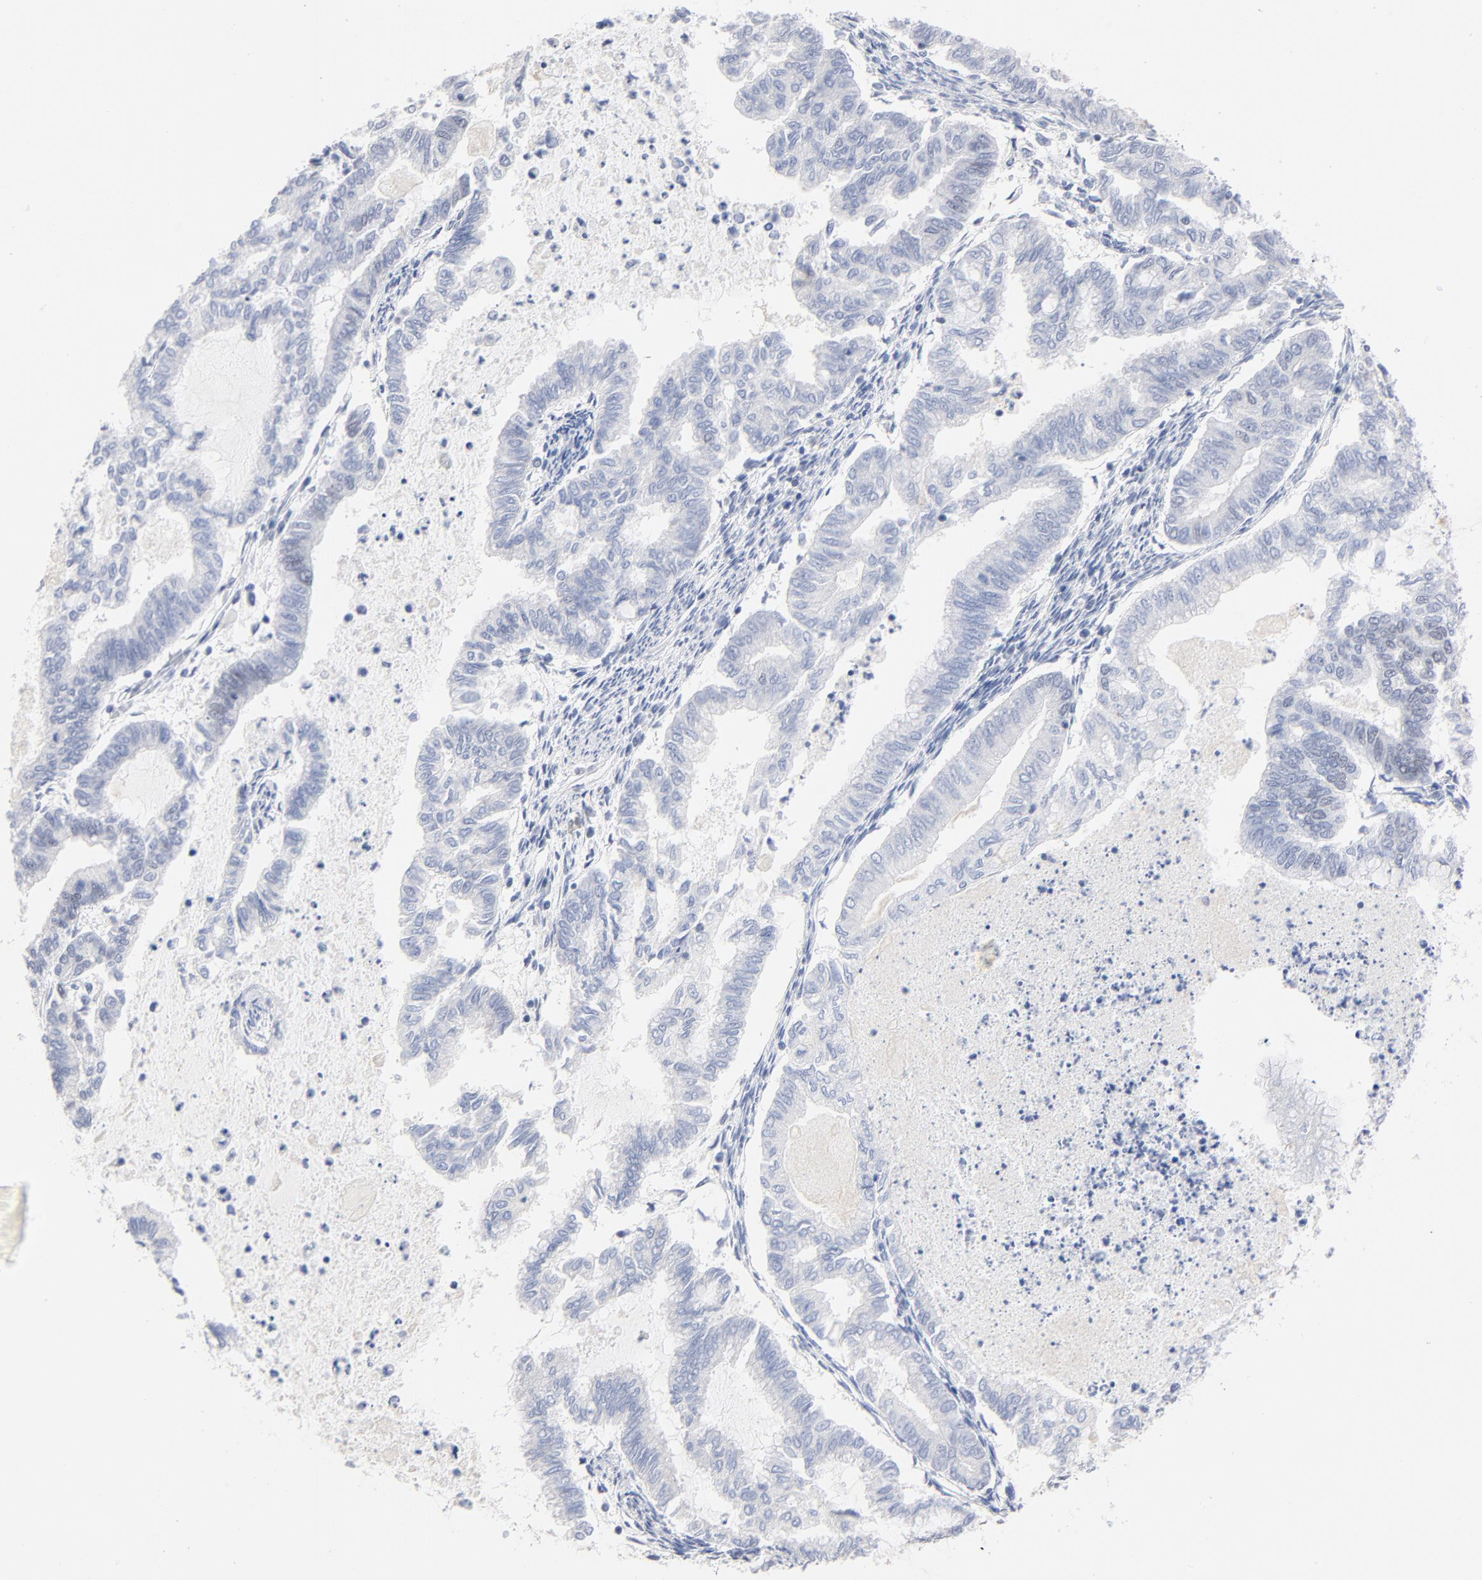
{"staining": {"intensity": "negative", "quantity": "none", "location": "none"}, "tissue": "endometrial cancer", "cell_type": "Tumor cells", "image_type": "cancer", "snomed": [{"axis": "morphology", "description": "Adenocarcinoma, NOS"}, {"axis": "topography", "description": "Endometrium"}], "caption": "Micrograph shows no significant protein expression in tumor cells of endometrial adenocarcinoma.", "gene": "ORC2", "patient": {"sex": "female", "age": 79}}